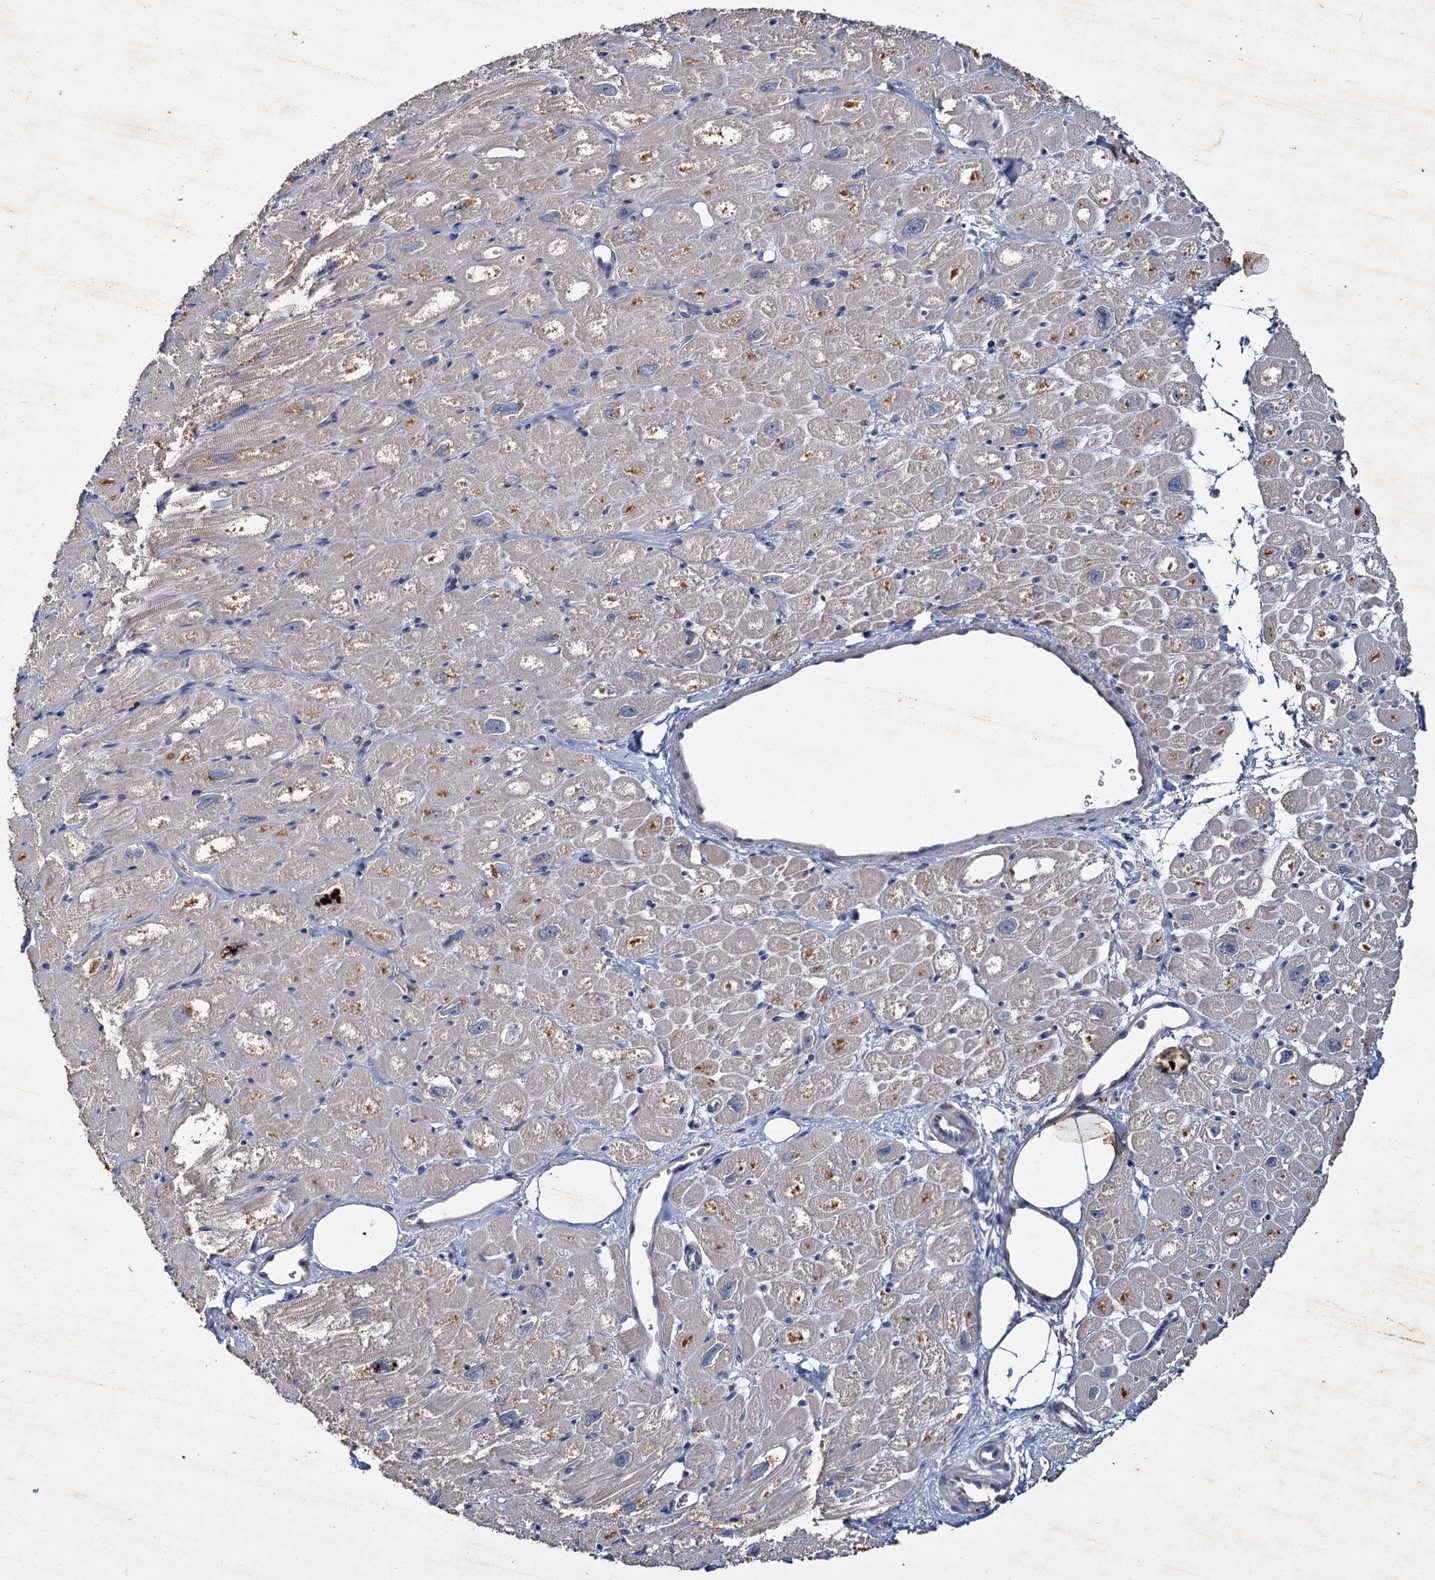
{"staining": {"intensity": "negative", "quantity": "none", "location": "none"}, "tissue": "heart muscle", "cell_type": "Cardiomyocytes", "image_type": "normal", "snomed": [{"axis": "morphology", "description": "Normal tissue, NOS"}, {"axis": "topography", "description": "Heart"}], "caption": "This micrograph is of benign heart muscle stained with immunohistochemistry (IHC) to label a protein in brown with the nuclei are counter-stained blue. There is no positivity in cardiomyocytes.", "gene": "ATP9A", "patient": {"sex": "male", "age": 50}}